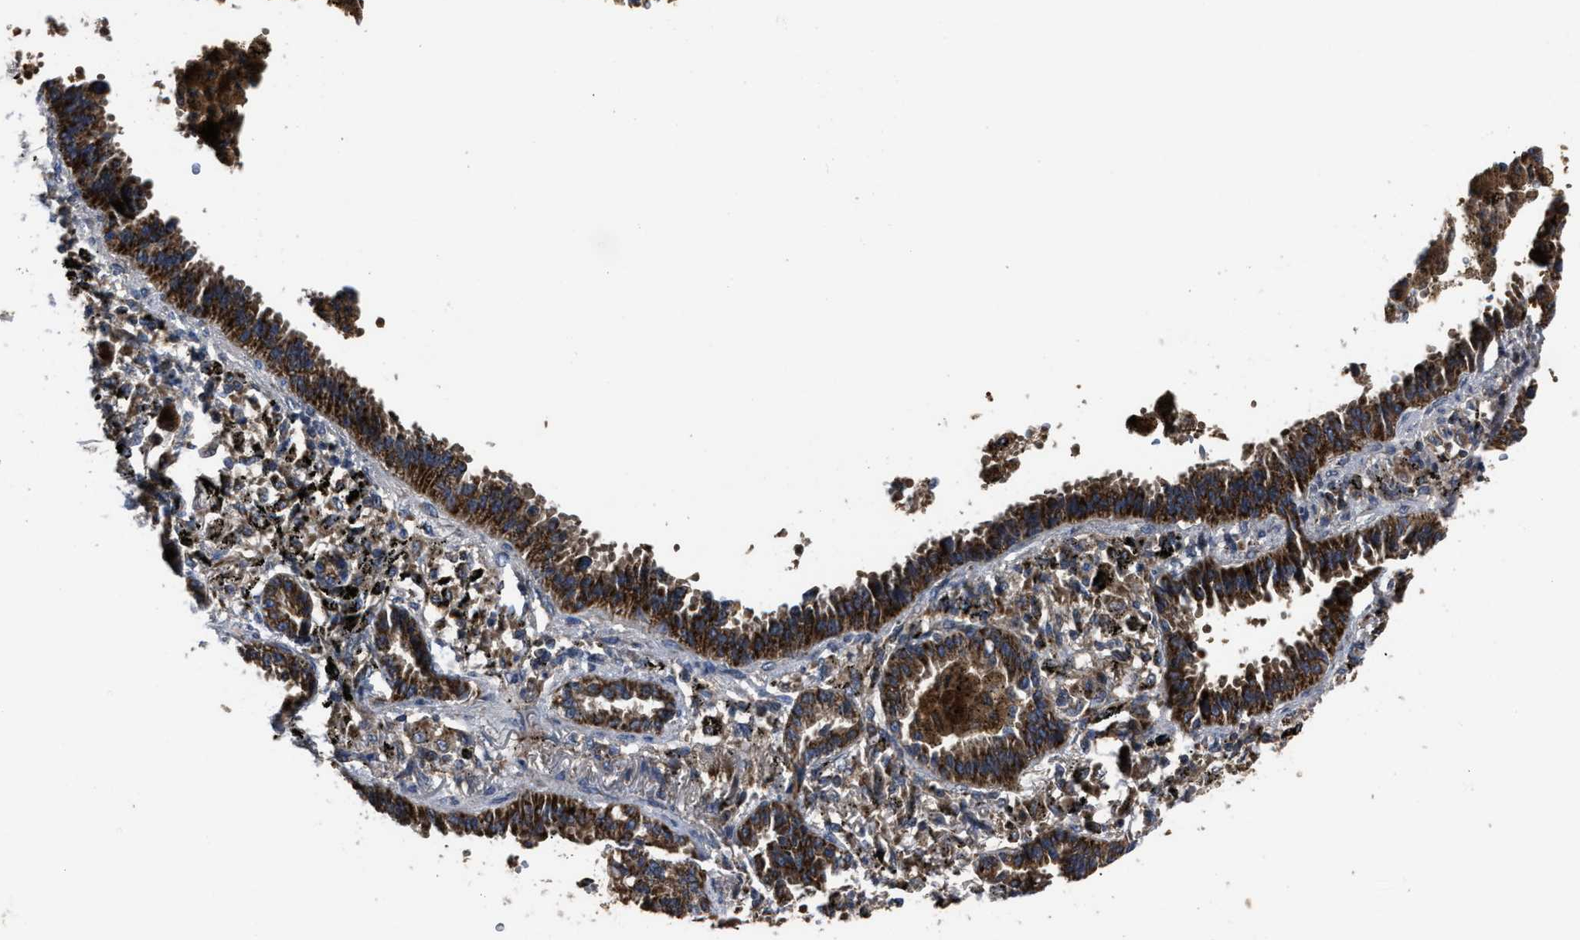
{"staining": {"intensity": "strong", "quantity": ">75%", "location": "cytoplasmic/membranous"}, "tissue": "lung cancer", "cell_type": "Tumor cells", "image_type": "cancer", "snomed": [{"axis": "morphology", "description": "Normal tissue, NOS"}, {"axis": "morphology", "description": "Adenocarcinoma, NOS"}, {"axis": "topography", "description": "Lung"}], "caption": "Immunohistochemistry (IHC) micrograph of neoplastic tissue: adenocarcinoma (lung) stained using IHC displays high levels of strong protein expression localized specifically in the cytoplasmic/membranous of tumor cells, appearing as a cytoplasmic/membranous brown color.", "gene": "PASK", "patient": {"sex": "male", "age": 59}}